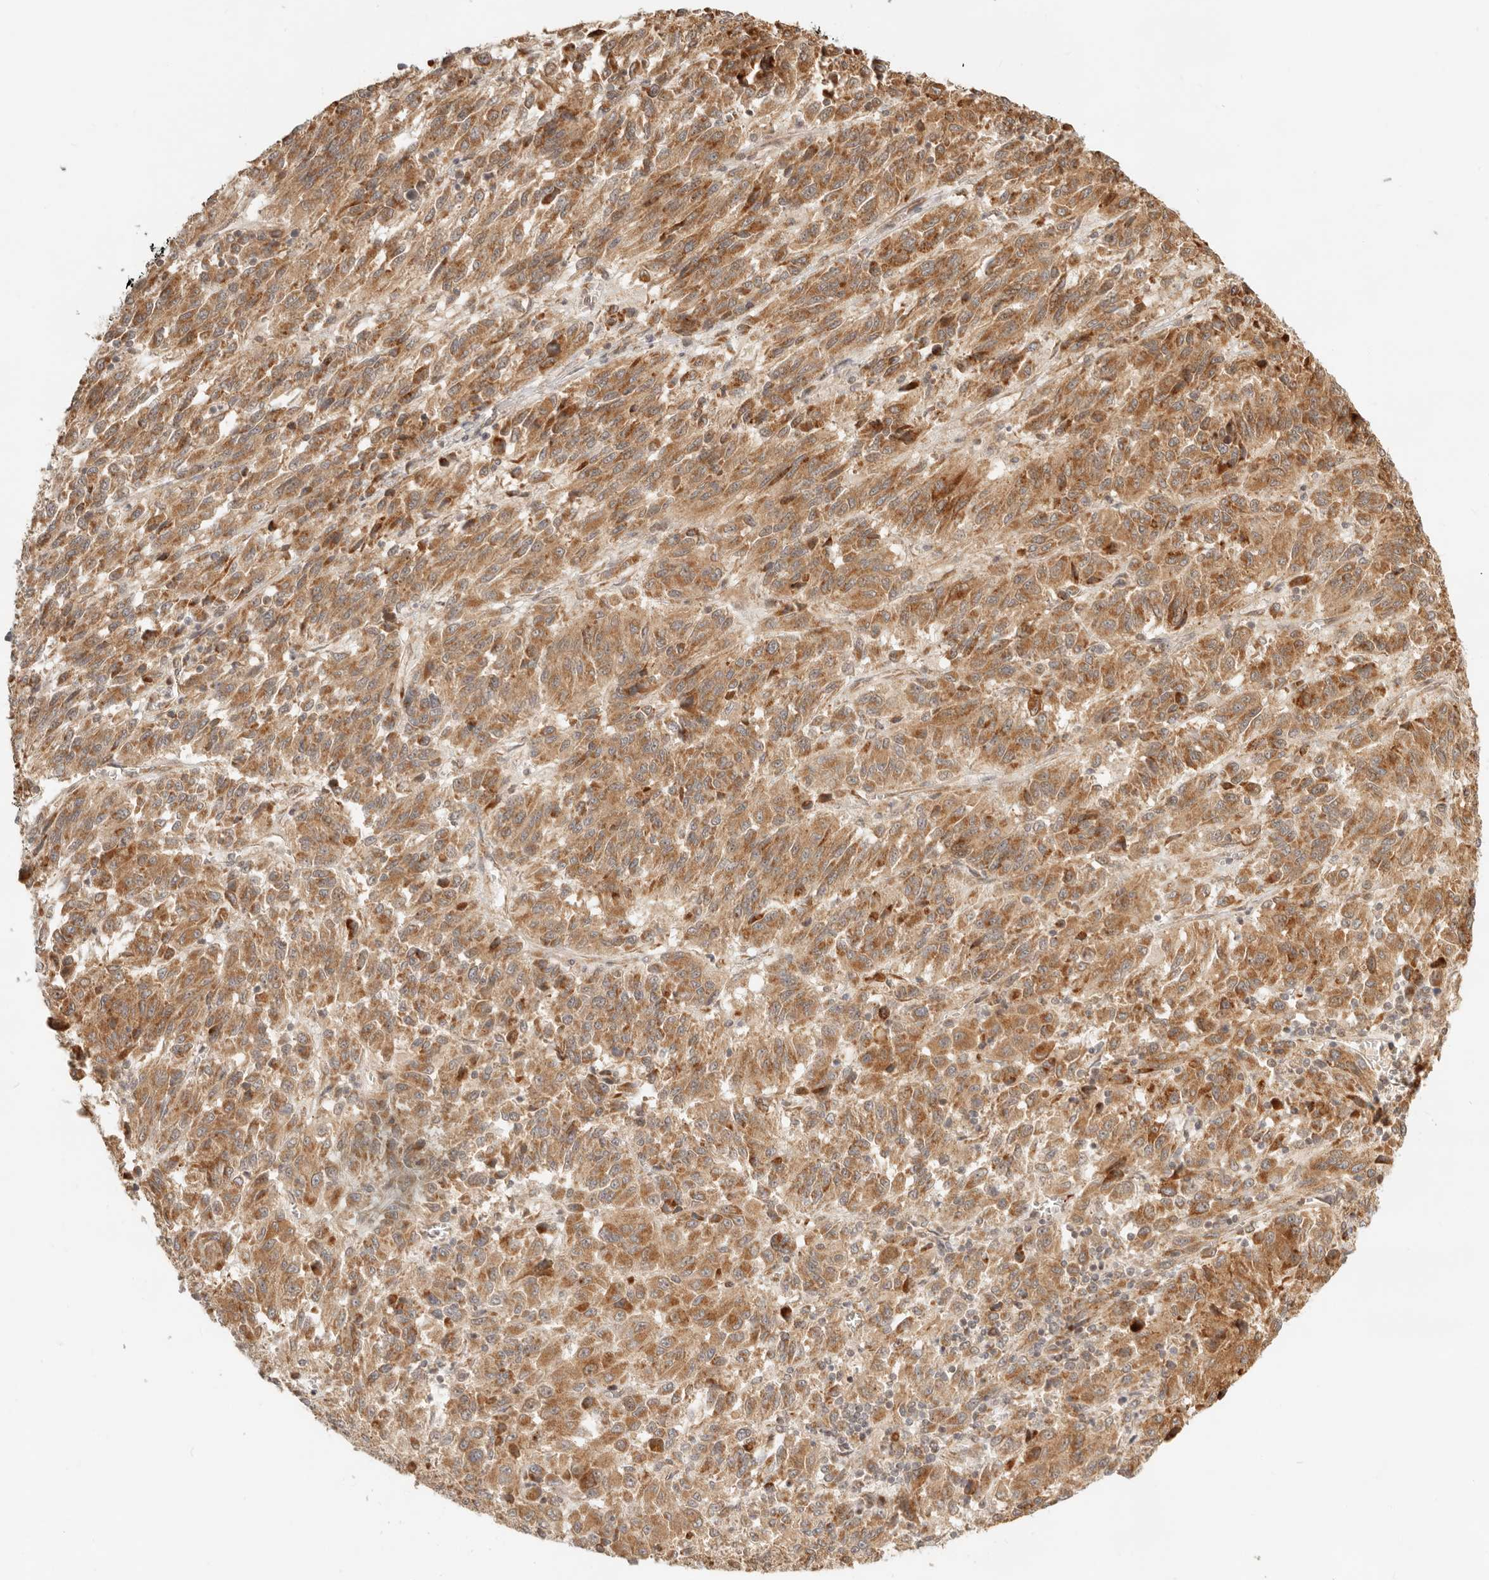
{"staining": {"intensity": "moderate", "quantity": ">75%", "location": "cytoplasmic/membranous"}, "tissue": "melanoma", "cell_type": "Tumor cells", "image_type": "cancer", "snomed": [{"axis": "morphology", "description": "Malignant melanoma, Metastatic site"}, {"axis": "topography", "description": "Lung"}], "caption": "A photomicrograph of malignant melanoma (metastatic site) stained for a protein shows moderate cytoplasmic/membranous brown staining in tumor cells.", "gene": "BAALC", "patient": {"sex": "male", "age": 64}}